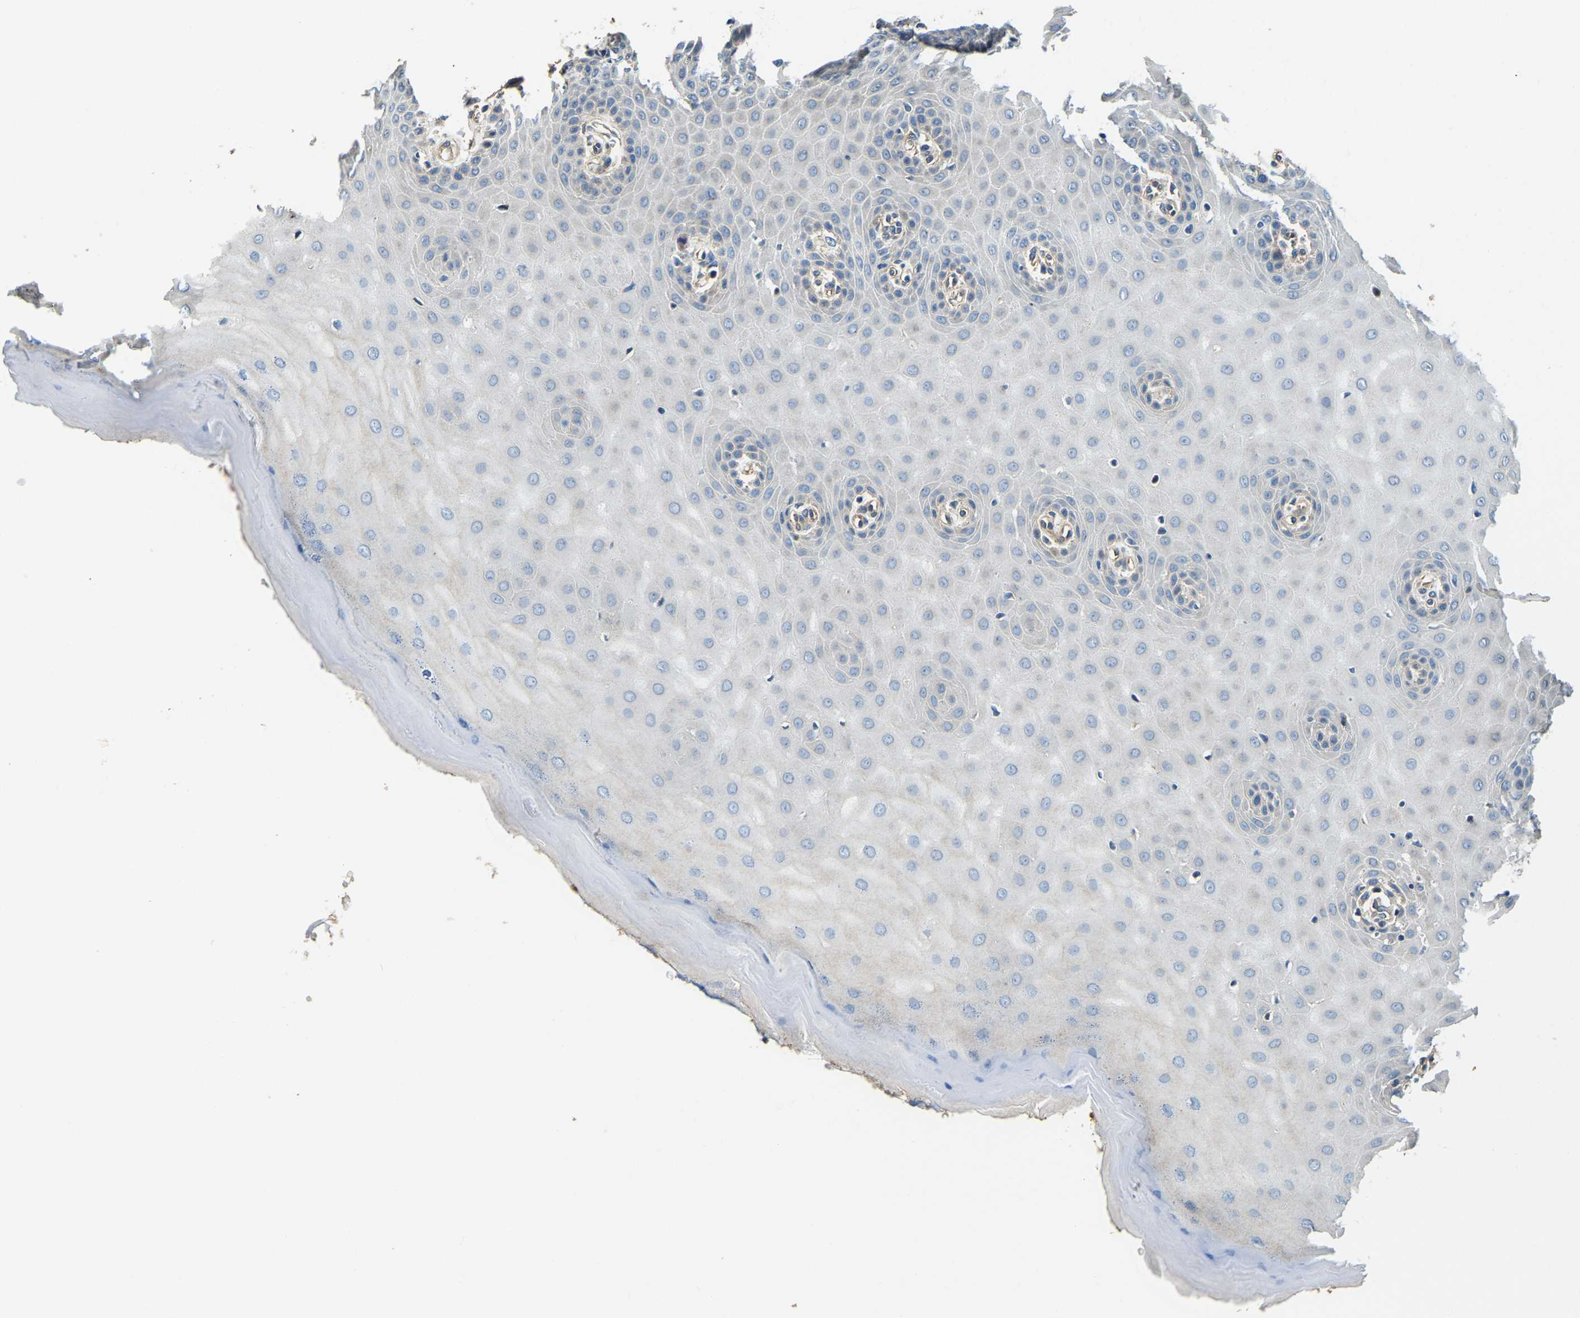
{"staining": {"intensity": "negative", "quantity": "none", "location": "none"}, "tissue": "cervix", "cell_type": "Glandular cells", "image_type": "normal", "snomed": [{"axis": "morphology", "description": "Normal tissue, NOS"}, {"axis": "topography", "description": "Cervix"}], "caption": "Immunohistochemical staining of benign human cervix shows no significant expression in glandular cells.", "gene": "RNF39", "patient": {"sex": "female", "age": 55}}